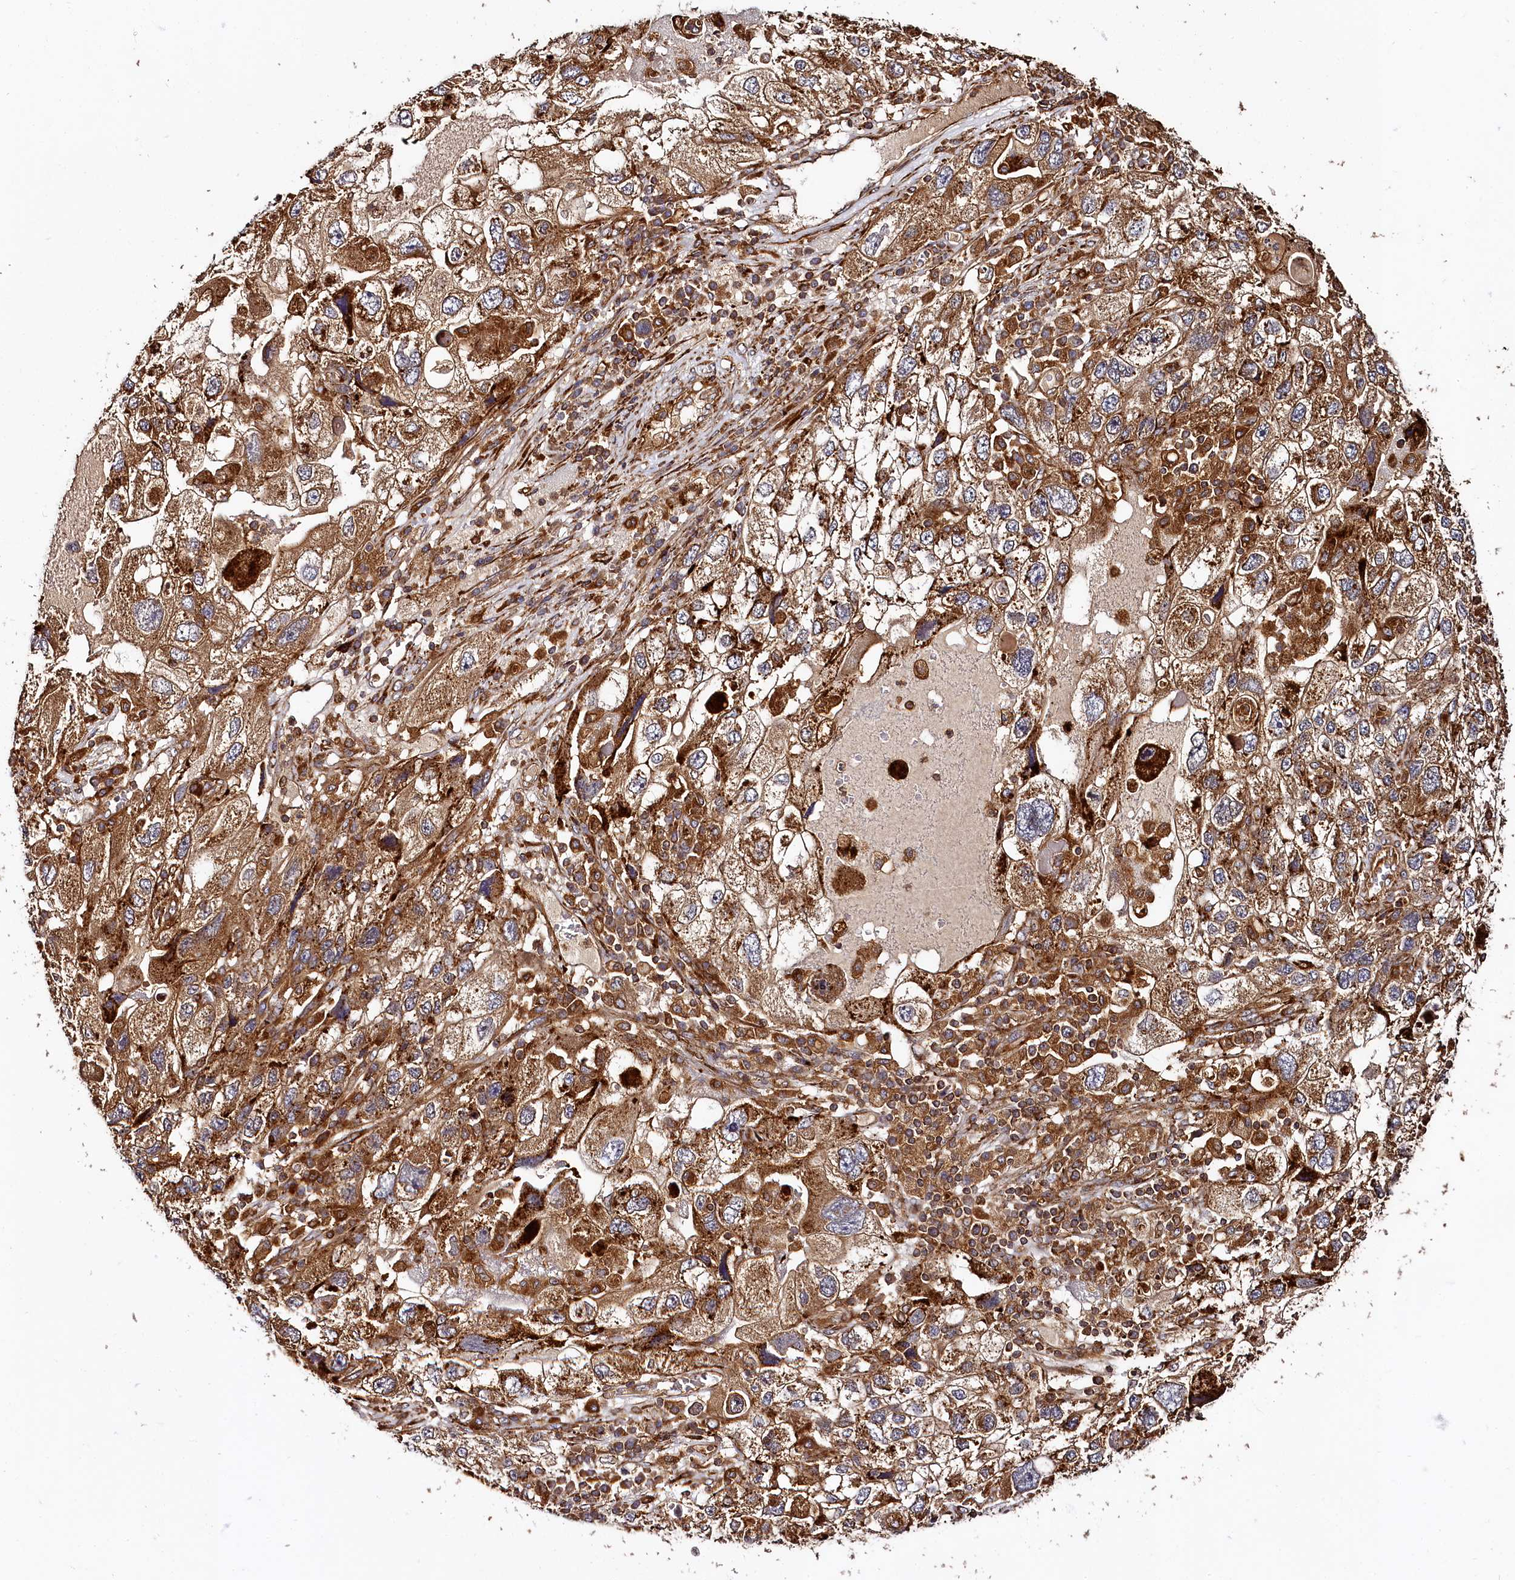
{"staining": {"intensity": "moderate", "quantity": ">75%", "location": "cytoplasmic/membranous"}, "tissue": "endometrial cancer", "cell_type": "Tumor cells", "image_type": "cancer", "snomed": [{"axis": "morphology", "description": "Adenocarcinoma, NOS"}, {"axis": "topography", "description": "Endometrium"}], "caption": "Moderate cytoplasmic/membranous staining for a protein is appreciated in approximately >75% of tumor cells of endometrial adenocarcinoma using immunohistochemistry.", "gene": "WDR73", "patient": {"sex": "female", "age": 49}}